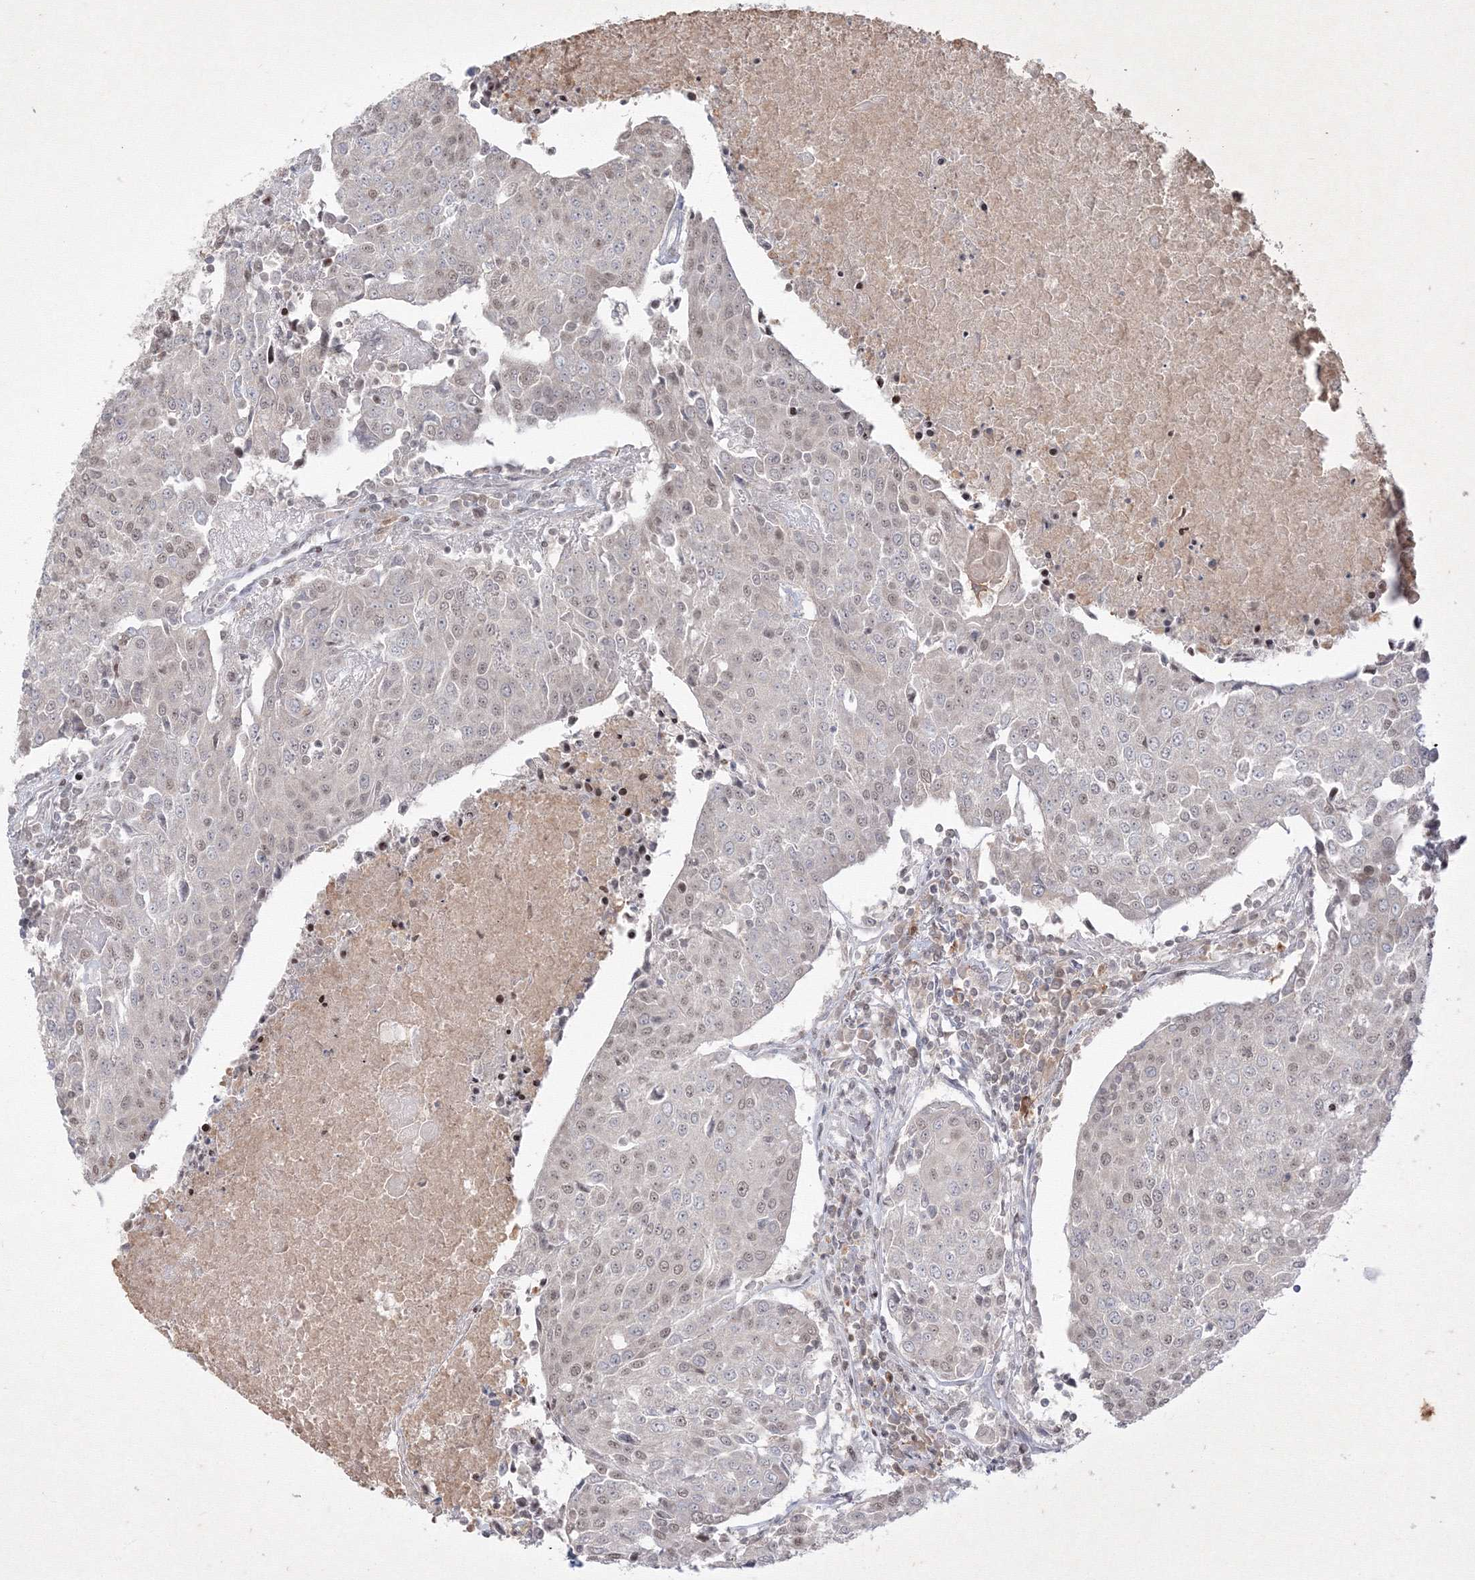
{"staining": {"intensity": "weak", "quantity": "<25%", "location": "nuclear"}, "tissue": "urothelial cancer", "cell_type": "Tumor cells", "image_type": "cancer", "snomed": [{"axis": "morphology", "description": "Urothelial carcinoma, High grade"}, {"axis": "topography", "description": "Urinary bladder"}], "caption": "An image of human urothelial cancer is negative for staining in tumor cells.", "gene": "TAB1", "patient": {"sex": "female", "age": 85}}